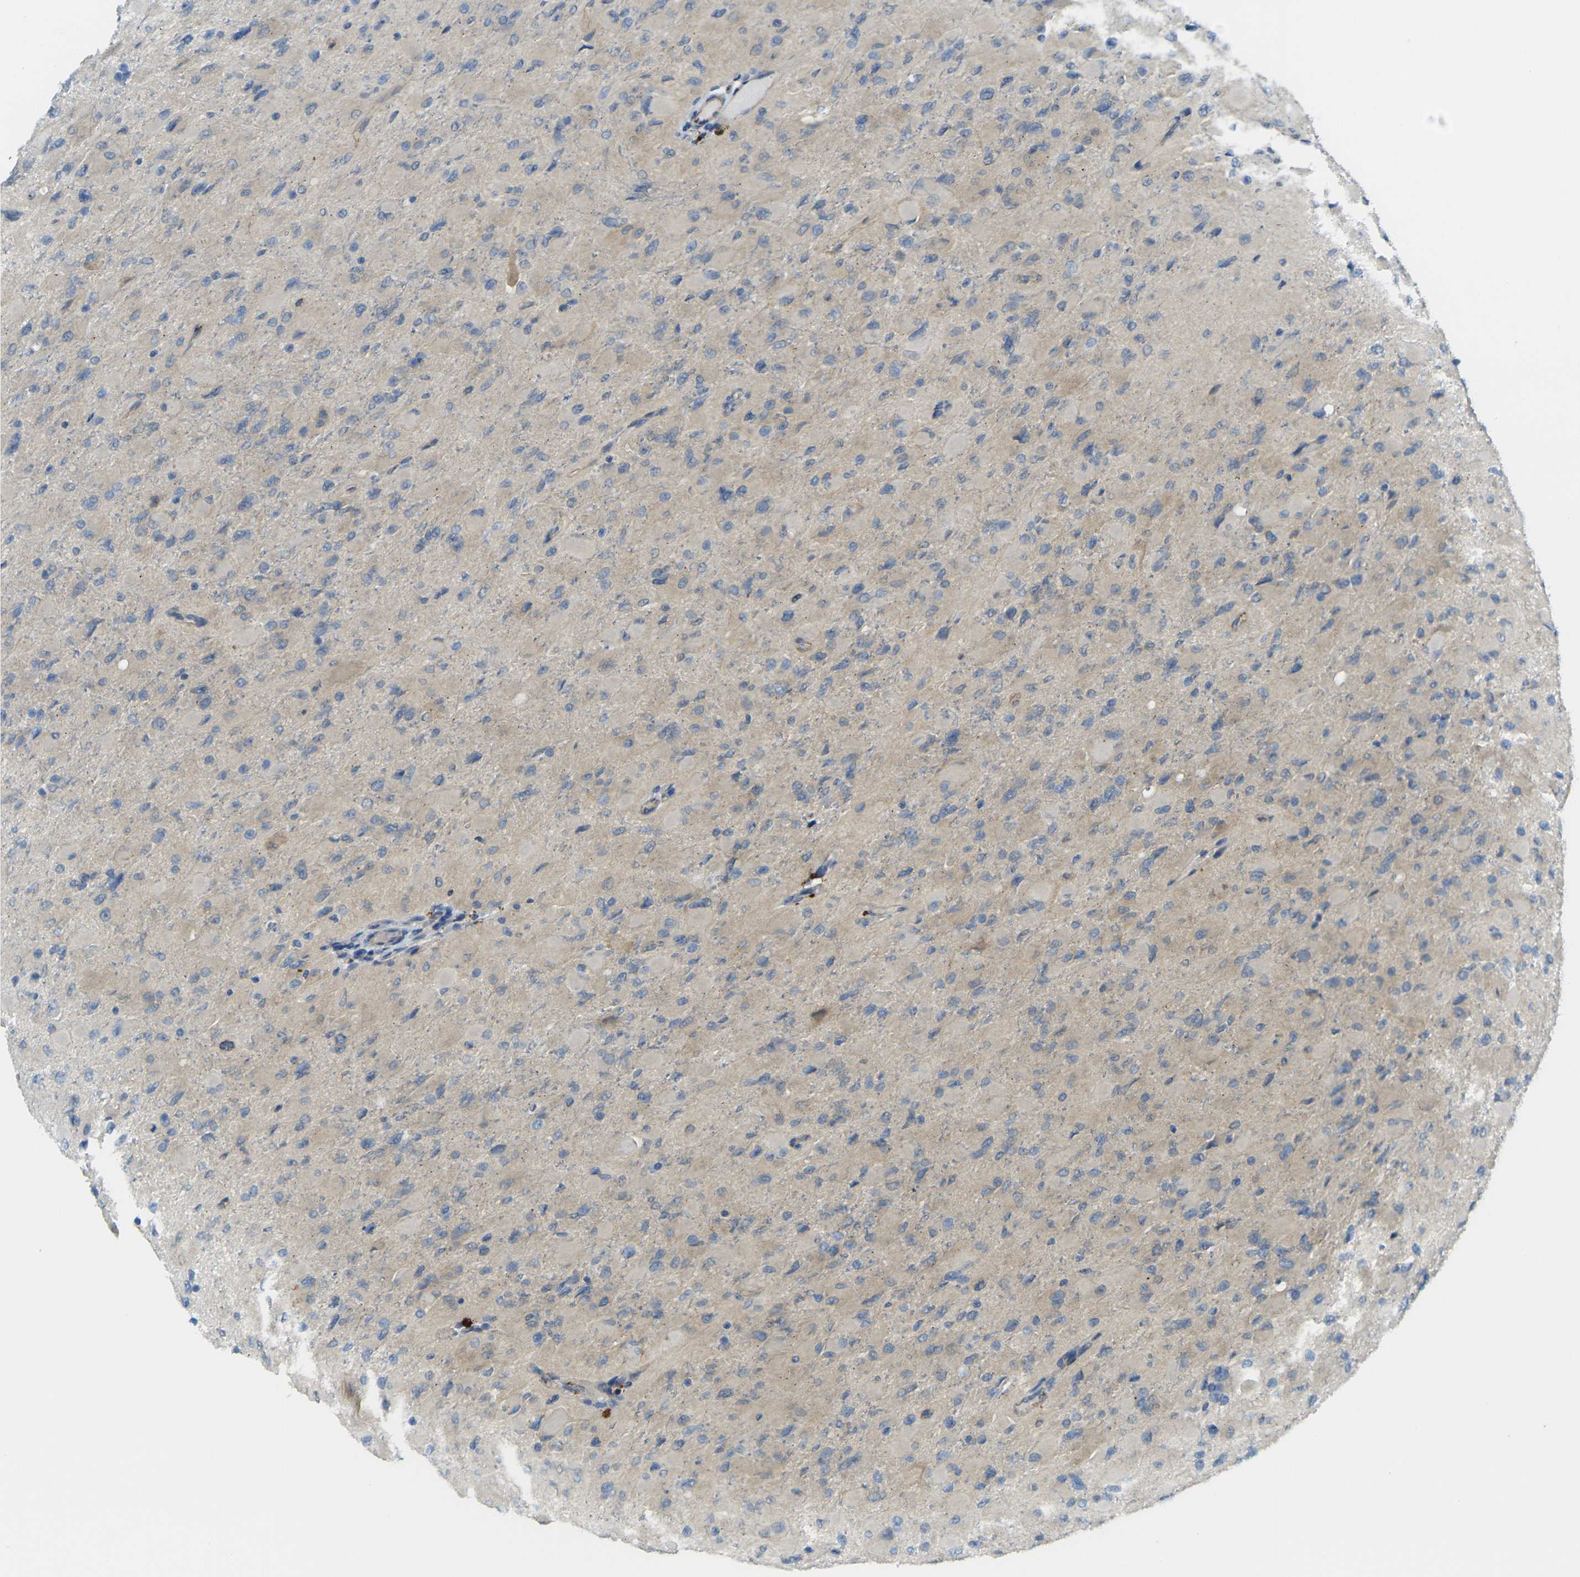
{"staining": {"intensity": "weak", "quantity": "<25%", "location": "cytoplasmic/membranous"}, "tissue": "glioma", "cell_type": "Tumor cells", "image_type": "cancer", "snomed": [{"axis": "morphology", "description": "Glioma, malignant, High grade"}, {"axis": "topography", "description": "Cerebral cortex"}], "caption": "The IHC photomicrograph has no significant expression in tumor cells of high-grade glioma (malignant) tissue.", "gene": "RHBDD1", "patient": {"sex": "female", "age": 36}}